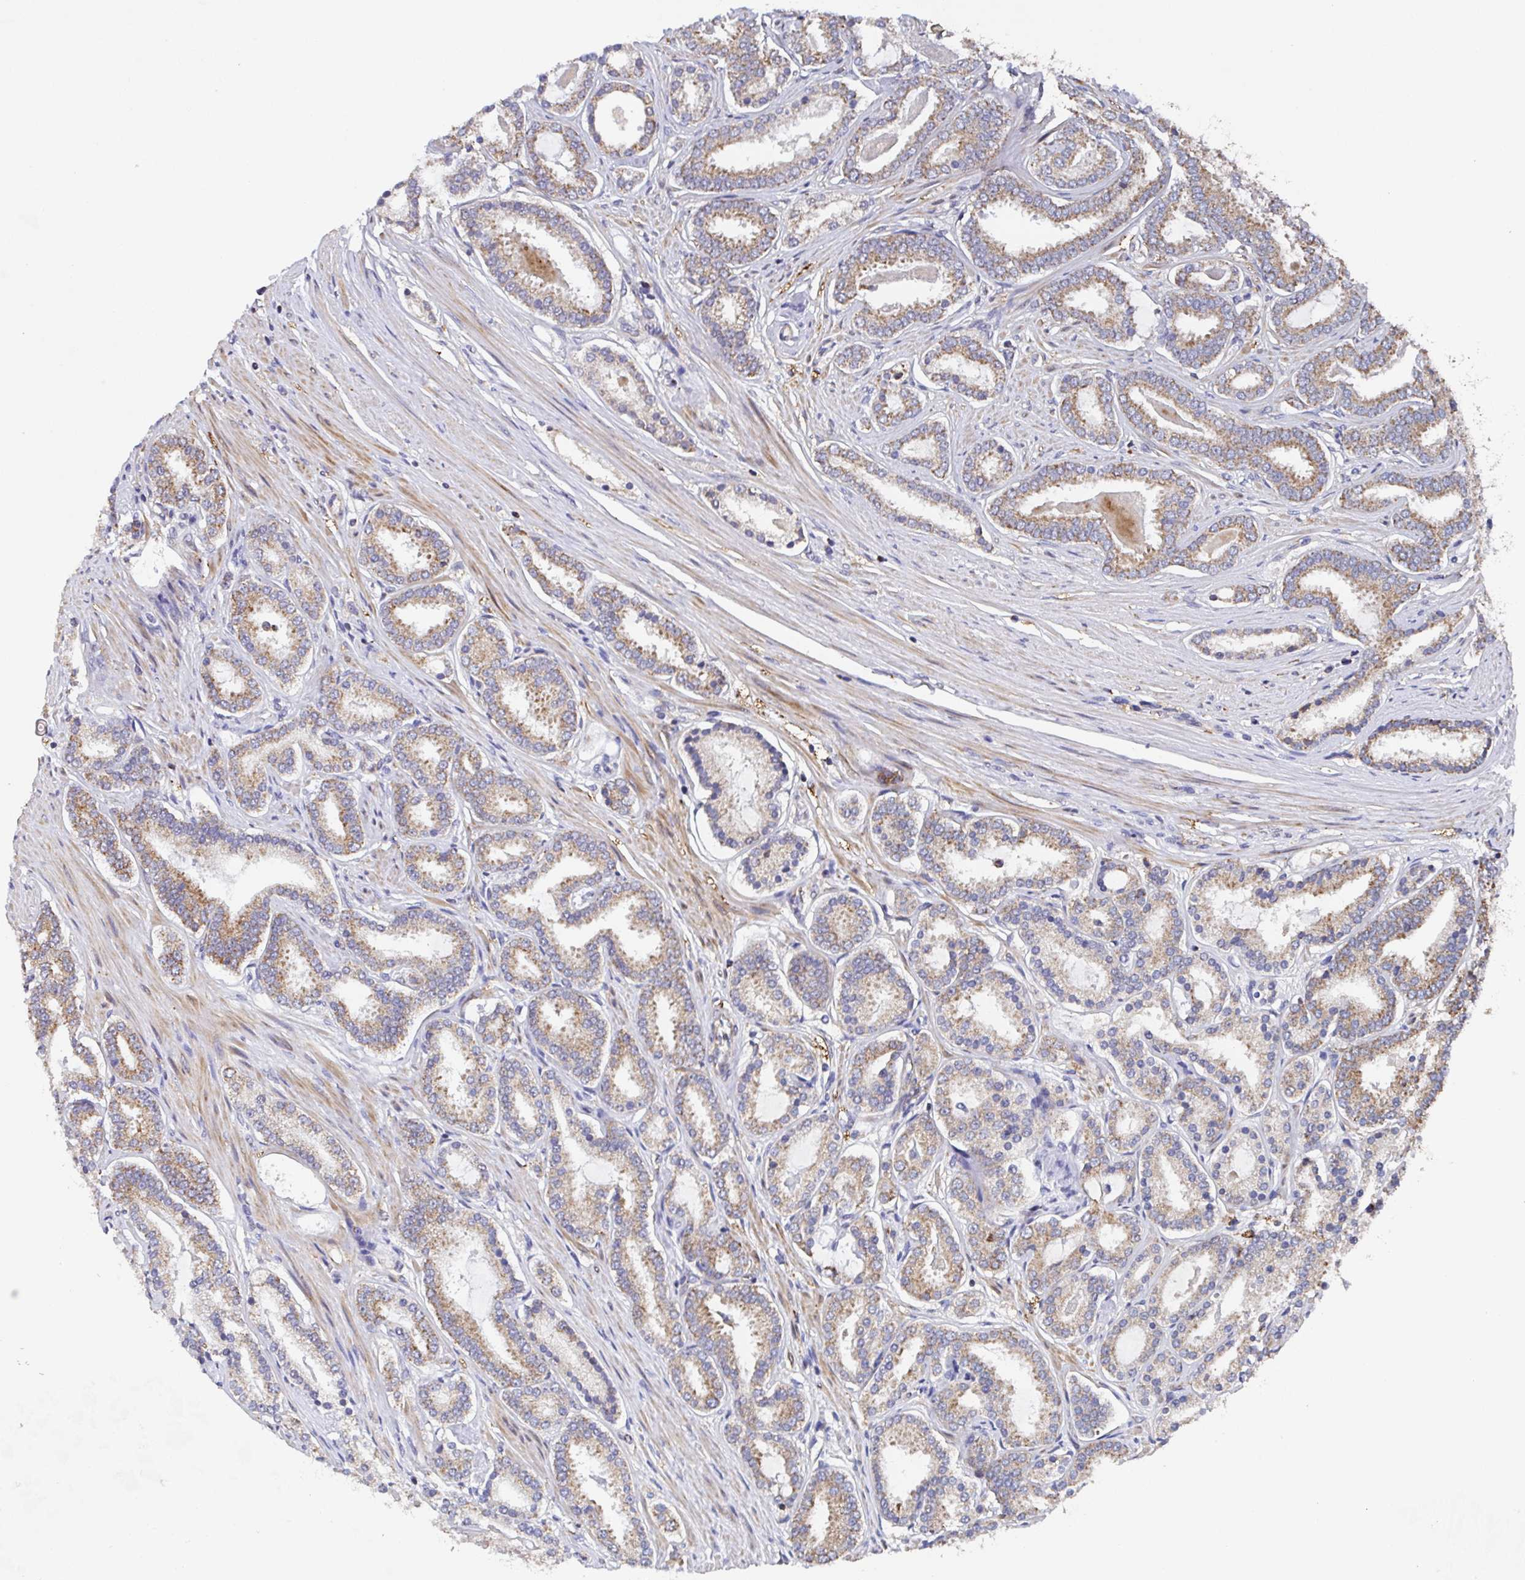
{"staining": {"intensity": "weak", "quantity": "25%-75%", "location": "cytoplasmic/membranous"}, "tissue": "prostate cancer", "cell_type": "Tumor cells", "image_type": "cancer", "snomed": [{"axis": "morphology", "description": "Adenocarcinoma, High grade"}, {"axis": "topography", "description": "Prostate"}], "caption": "This micrograph reveals high-grade adenocarcinoma (prostate) stained with immunohistochemistry to label a protein in brown. The cytoplasmic/membranous of tumor cells show weak positivity for the protein. Nuclei are counter-stained blue.", "gene": "MT-ND3", "patient": {"sex": "male", "age": 63}}